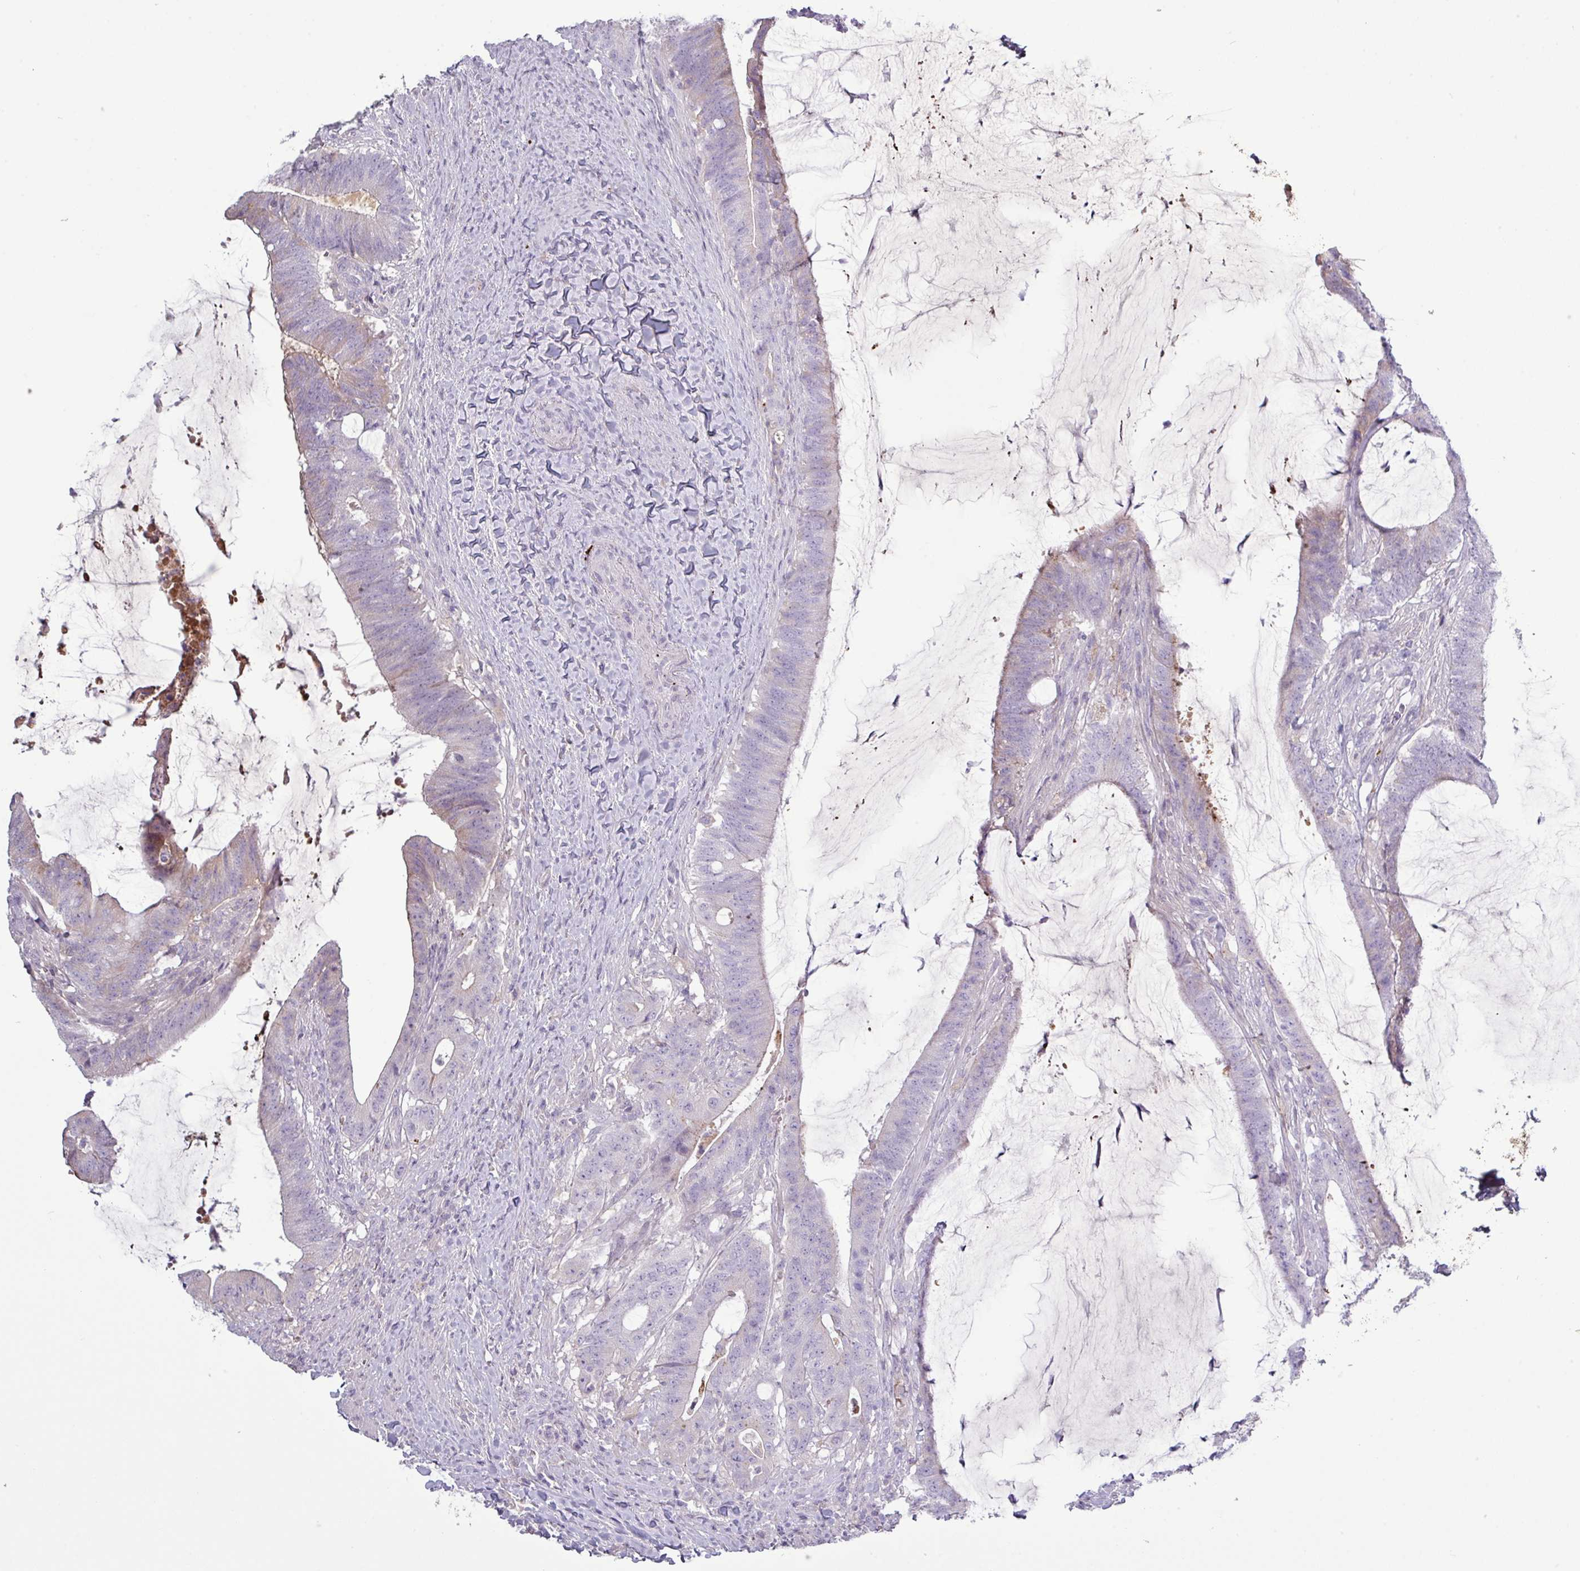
{"staining": {"intensity": "negative", "quantity": "none", "location": "none"}, "tissue": "colorectal cancer", "cell_type": "Tumor cells", "image_type": "cancer", "snomed": [{"axis": "morphology", "description": "Adenocarcinoma, NOS"}, {"axis": "topography", "description": "Colon"}], "caption": "Adenocarcinoma (colorectal) was stained to show a protein in brown. There is no significant staining in tumor cells.", "gene": "C4B", "patient": {"sex": "female", "age": 43}}